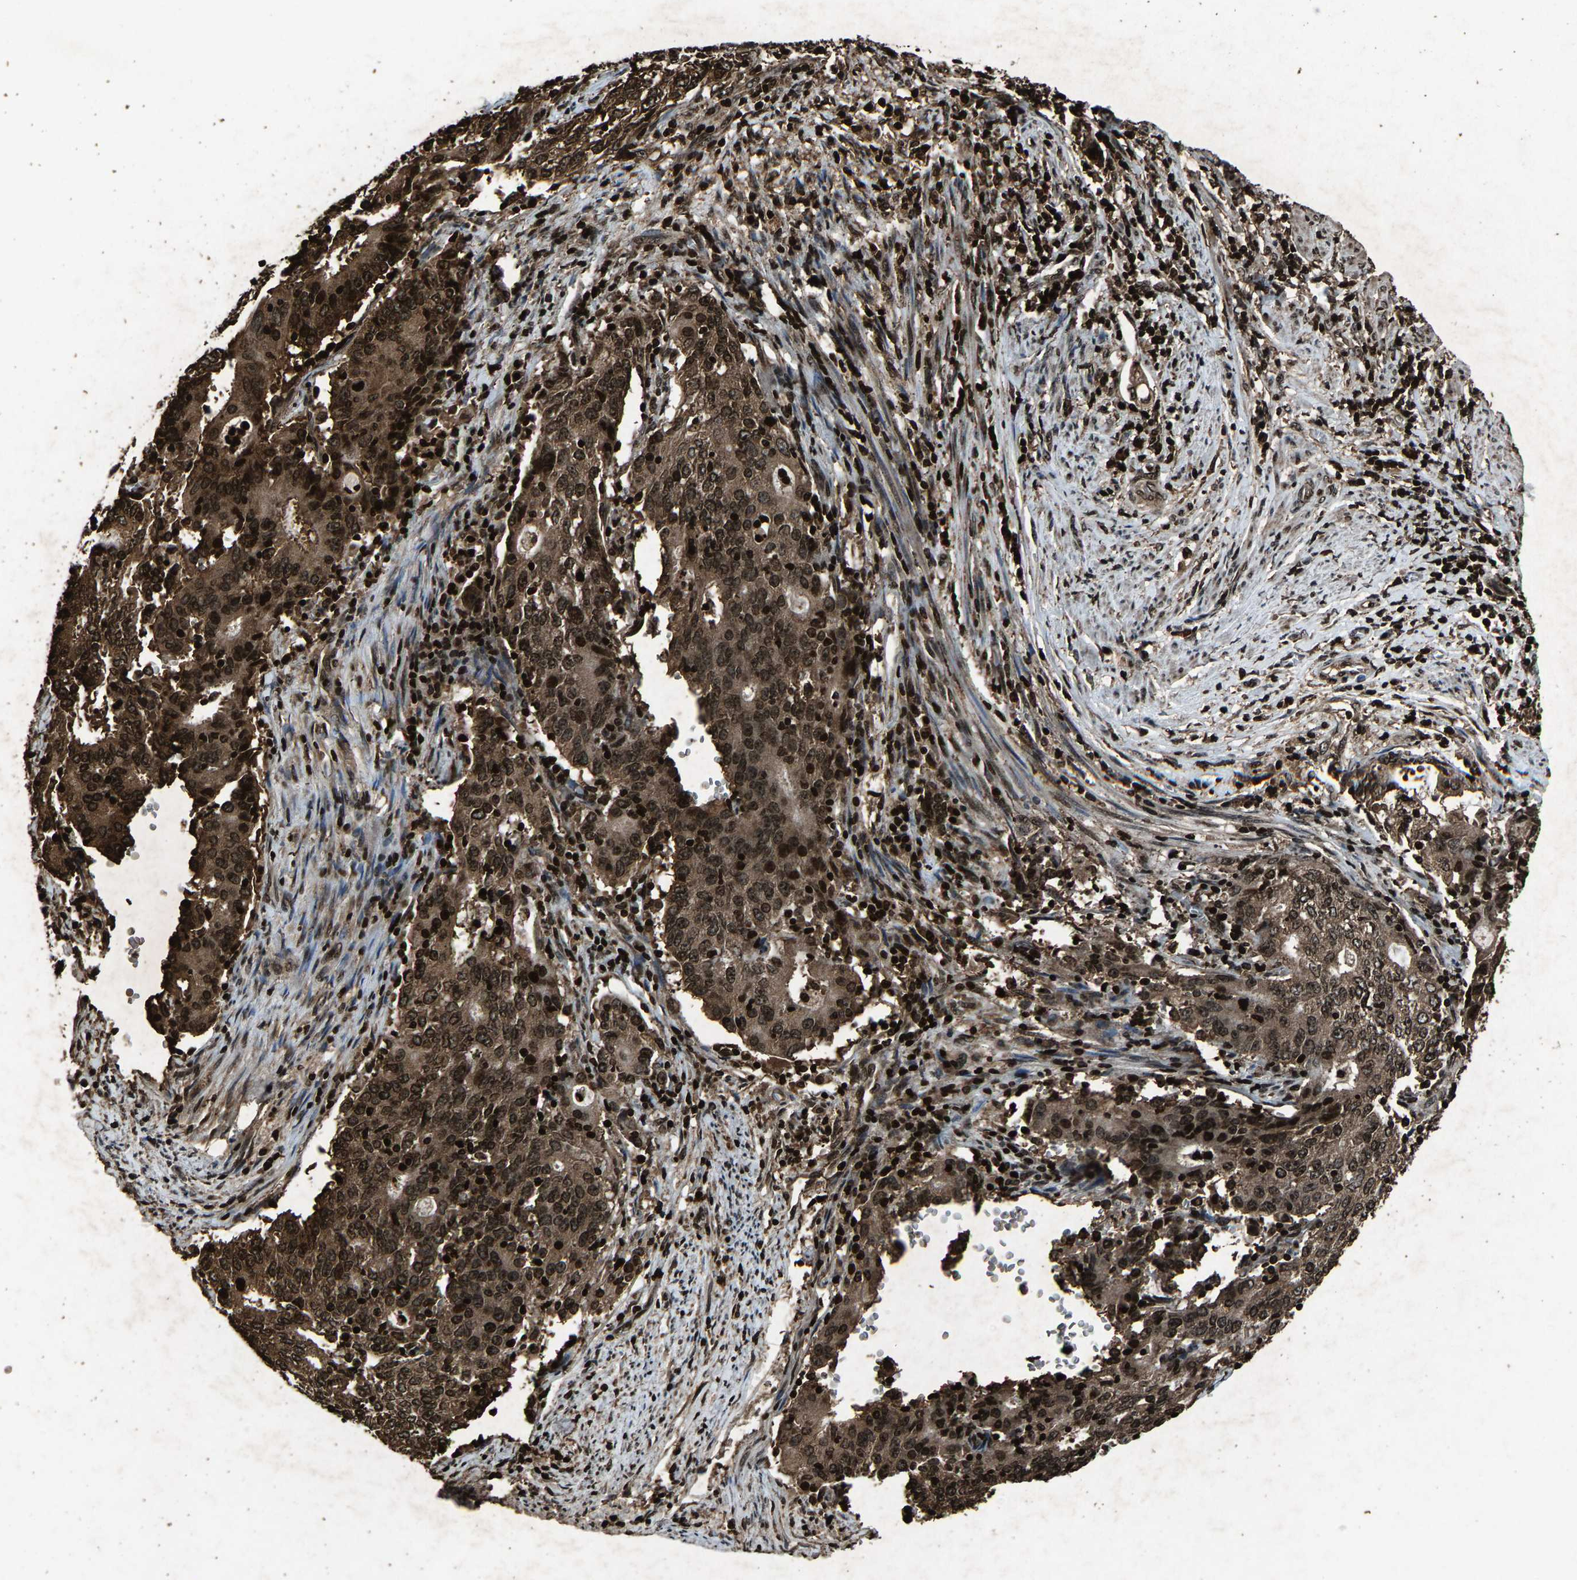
{"staining": {"intensity": "strong", "quantity": ">75%", "location": "cytoplasmic/membranous,nuclear"}, "tissue": "cervical cancer", "cell_type": "Tumor cells", "image_type": "cancer", "snomed": [{"axis": "morphology", "description": "Adenocarcinoma, NOS"}, {"axis": "topography", "description": "Cervix"}], "caption": "Cervical adenocarcinoma stained for a protein exhibits strong cytoplasmic/membranous and nuclear positivity in tumor cells.", "gene": "H4C1", "patient": {"sex": "female", "age": 44}}